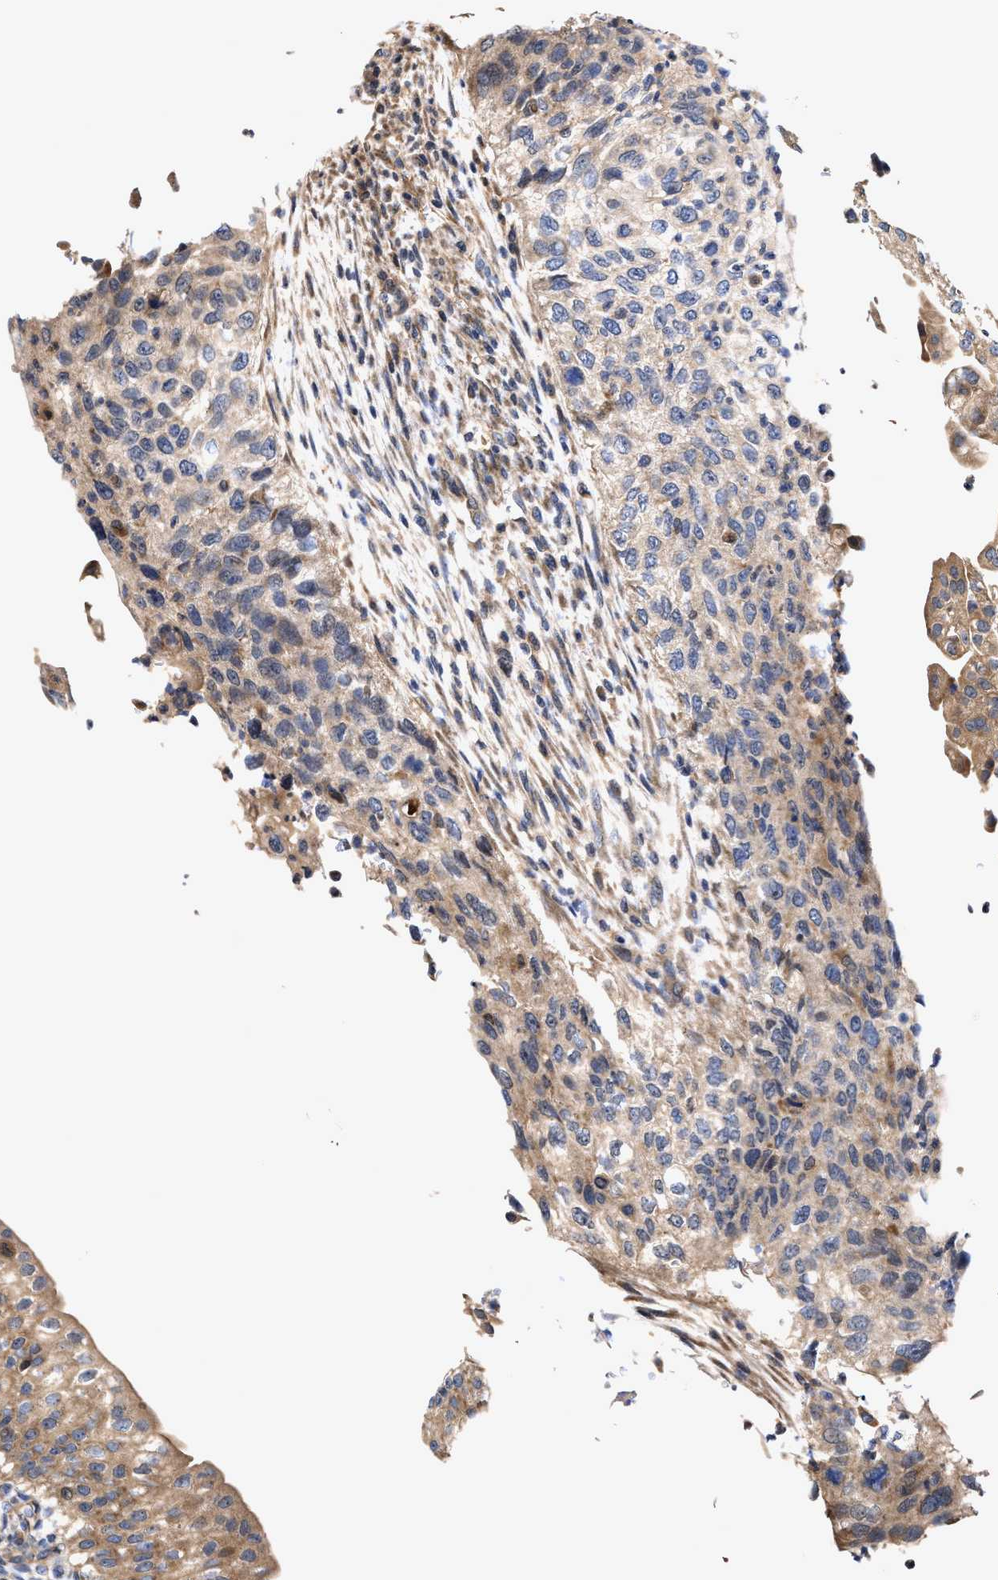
{"staining": {"intensity": "moderate", "quantity": ">75%", "location": "cytoplasmic/membranous"}, "tissue": "urinary bladder", "cell_type": "Urothelial cells", "image_type": "normal", "snomed": [{"axis": "morphology", "description": "Normal tissue, NOS"}, {"axis": "topography", "description": "Urinary bladder"}], "caption": "A histopathology image showing moderate cytoplasmic/membranous expression in about >75% of urothelial cells in benign urinary bladder, as visualized by brown immunohistochemical staining.", "gene": "EFNA4", "patient": {"sex": "female", "age": 60}}